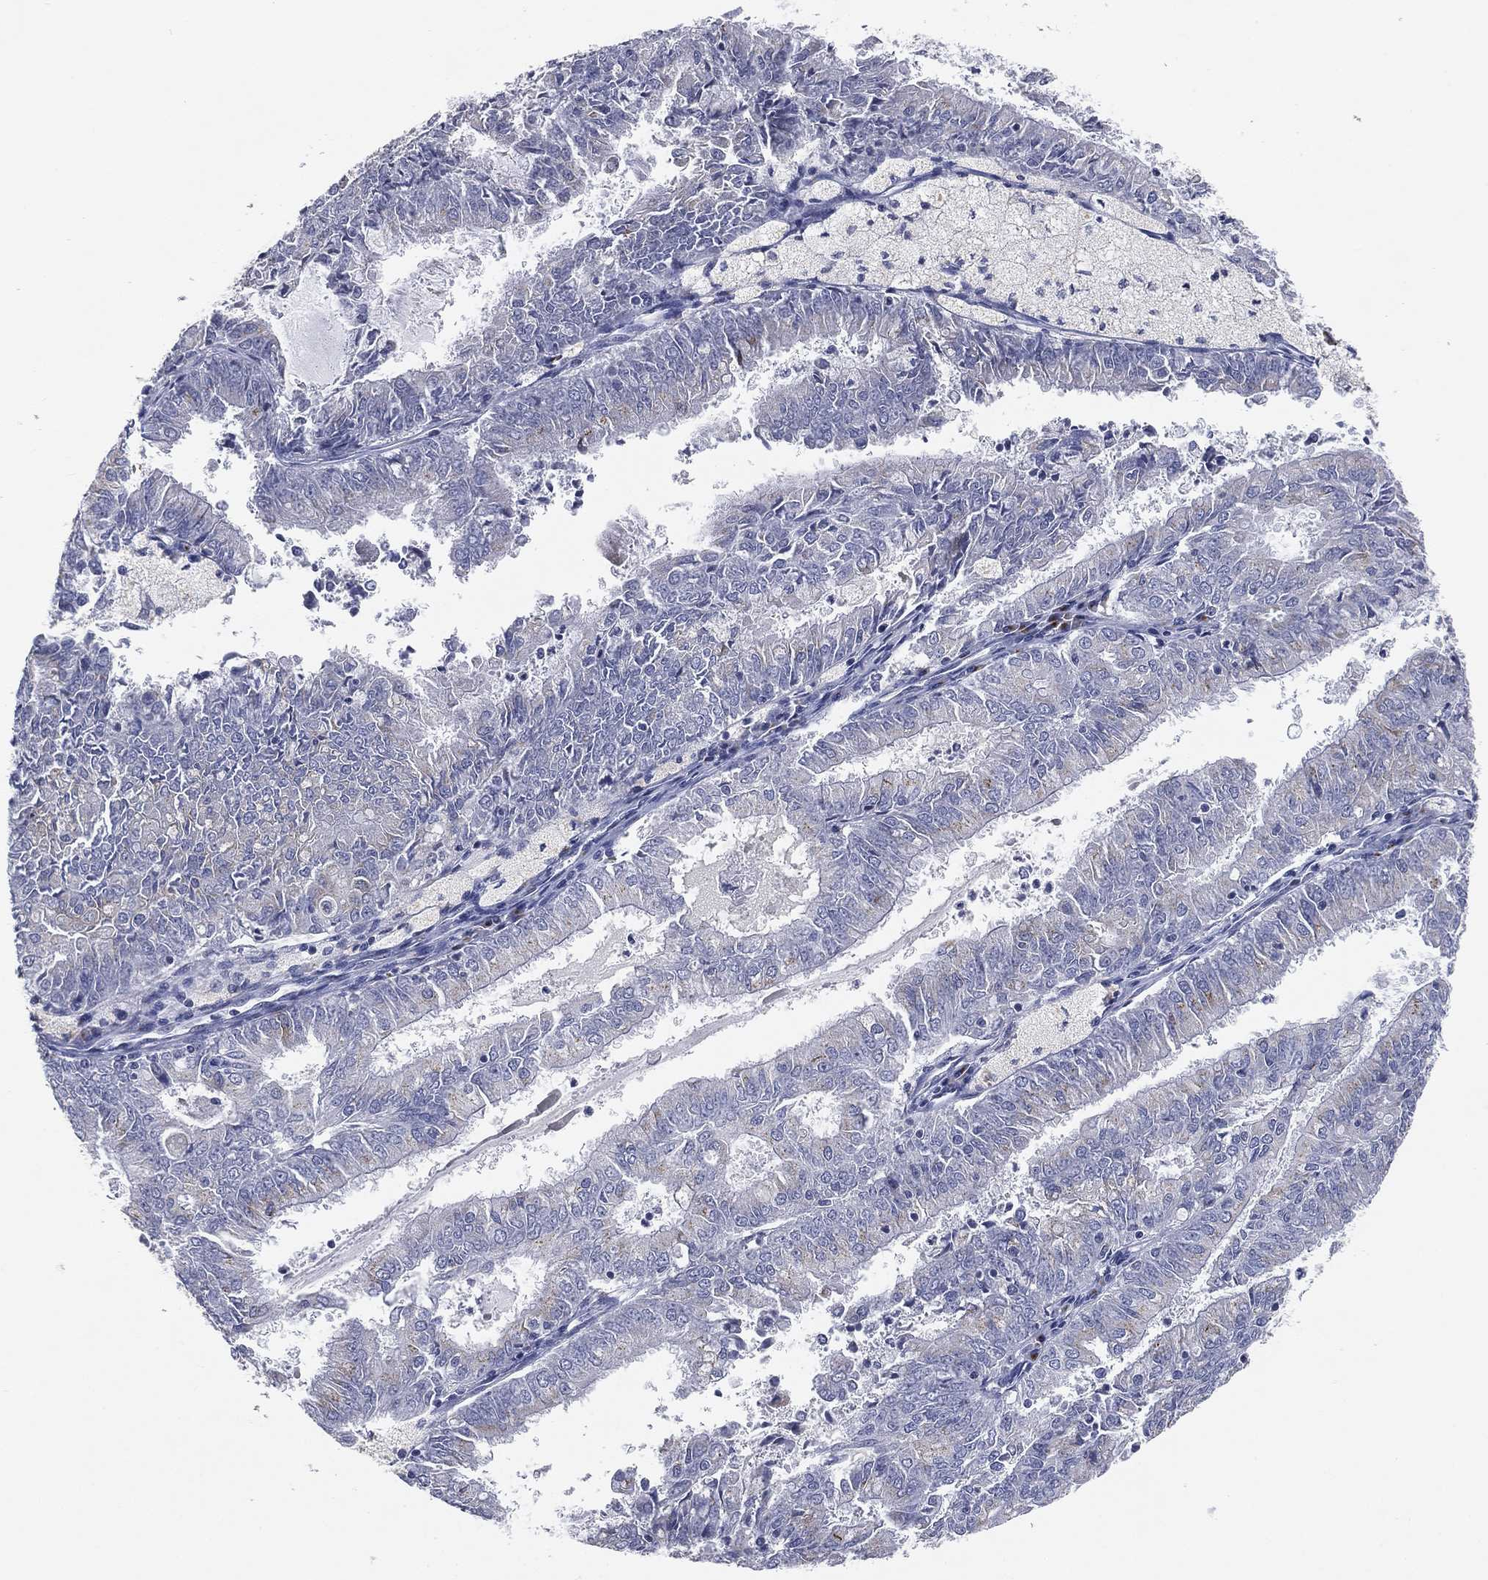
{"staining": {"intensity": "negative", "quantity": "none", "location": "none"}, "tissue": "endometrial cancer", "cell_type": "Tumor cells", "image_type": "cancer", "snomed": [{"axis": "morphology", "description": "Adenocarcinoma, NOS"}, {"axis": "topography", "description": "Endometrium"}], "caption": "This is a micrograph of immunohistochemistry staining of adenocarcinoma (endometrial), which shows no positivity in tumor cells. (DAB (3,3'-diaminobenzidine) immunohistochemistry, high magnification).", "gene": "TICAM1", "patient": {"sex": "female", "age": 57}}